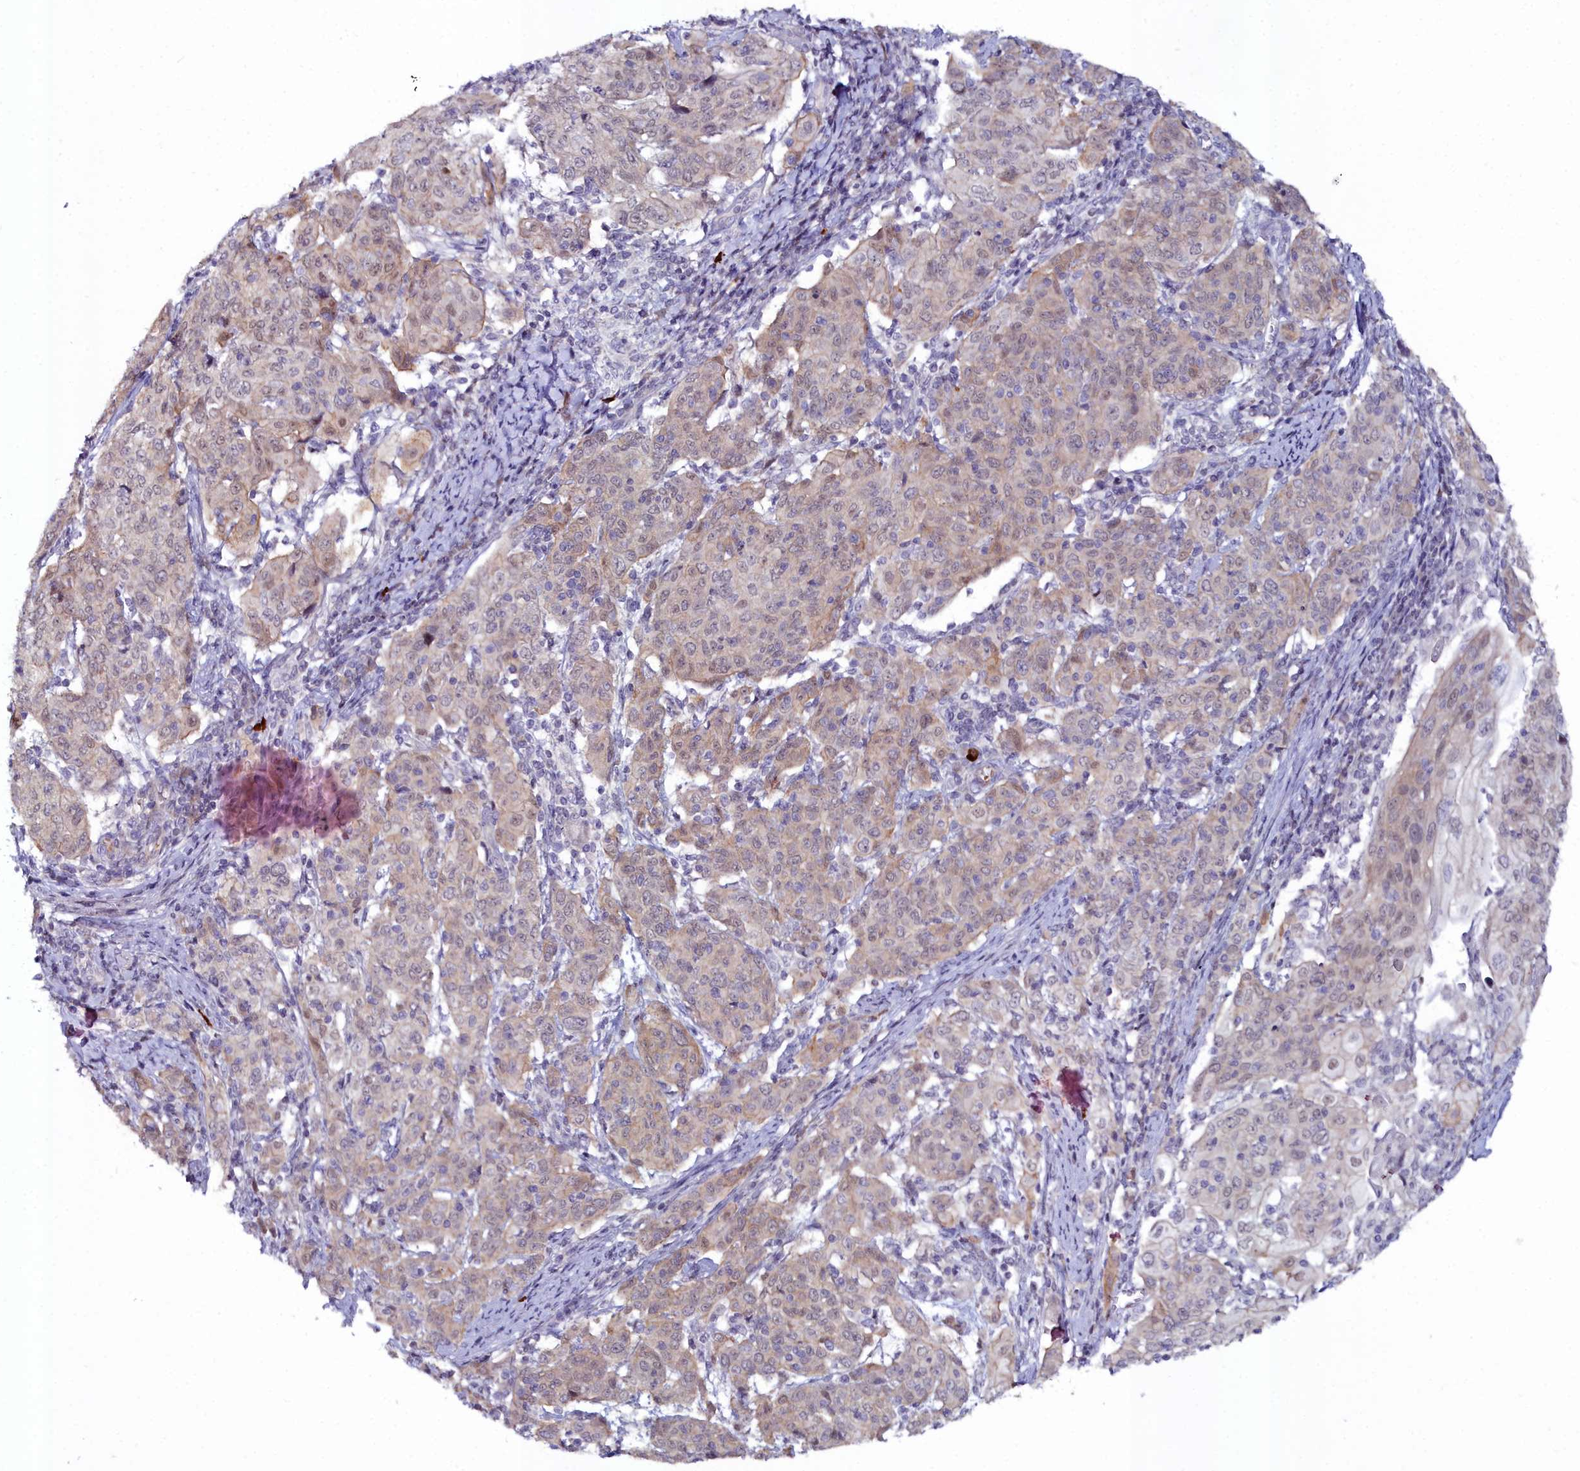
{"staining": {"intensity": "weak", "quantity": ">75%", "location": "cytoplasmic/membranous,nuclear"}, "tissue": "cervical cancer", "cell_type": "Tumor cells", "image_type": "cancer", "snomed": [{"axis": "morphology", "description": "Squamous cell carcinoma, NOS"}, {"axis": "topography", "description": "Cervix"}], "caption": "Immunohistochemistry staining of cervical squamous cell carcinoma, which exhibits low levels of weak cytoplasmic/membranous and nuclear expression in about >75% of tumor cells indicating weak cytoplasmic/membranous and nuclear protein staining. The staining was performed using DAB (brown) for protein detection and nuclei were counterstained in hematoxylin (blue).", "gene": "KCTD18", "patient": {"sex": "female", "age": 67}}